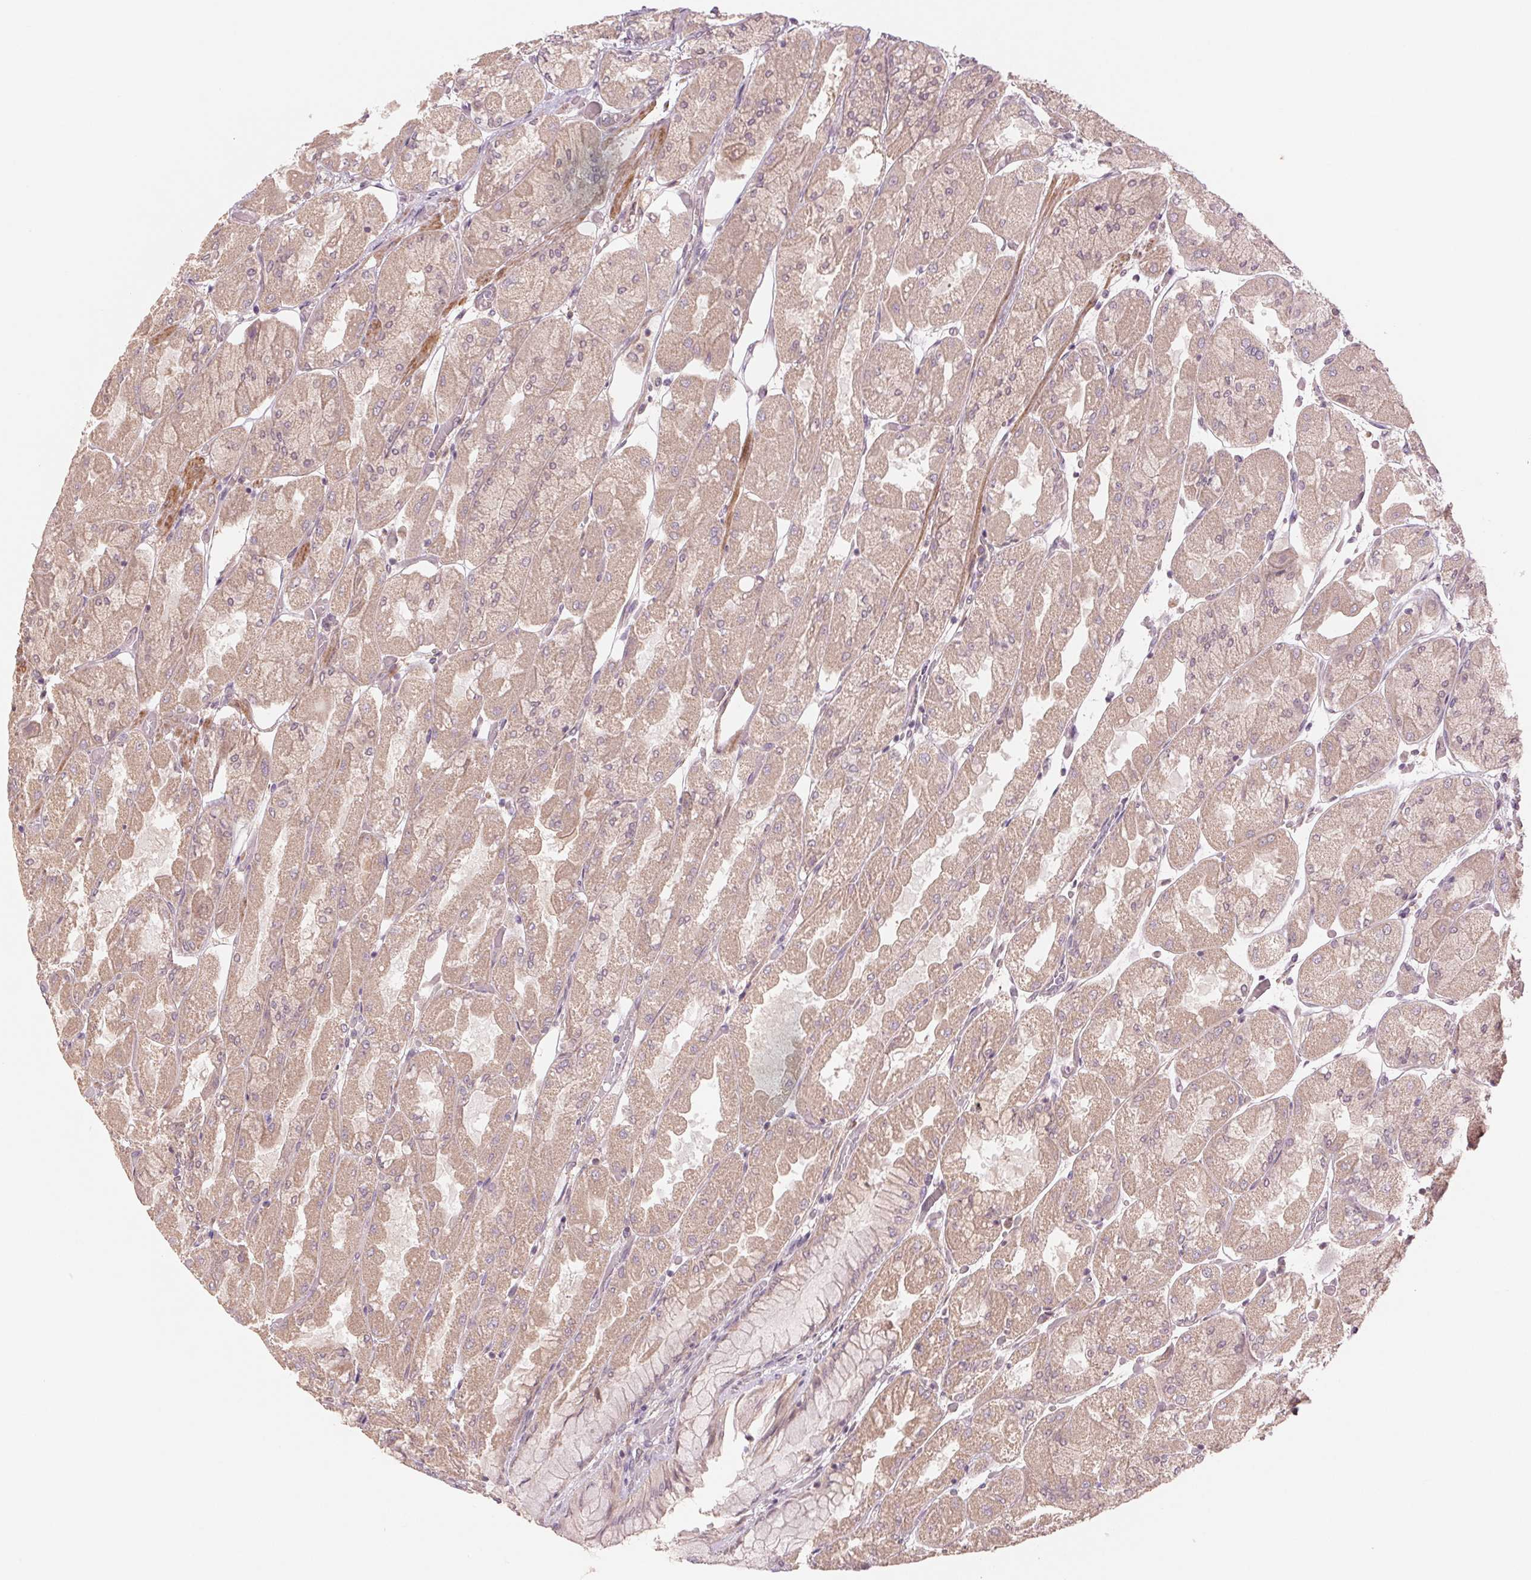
{"staining": {"intensity": "weak", "quantity": ">75%", "location": "cytoplasmic/membranous"}, "tissue": "stomach", "cell_type": "Glandular cells", "image_type": "normal", "snomed": [{"axis": "morphology", "description": "Normal tissue, NOS"}, {"axis": "topography", "description": "Stomach"}], "caption": "This is an image of immunohistochemistry staining of benign stomach, which shows weak expression in the cytoplasmic/membranous of glandular cells.", "gene": "PPIAL4A", "patient": {"sex": "female", "age": 61}}